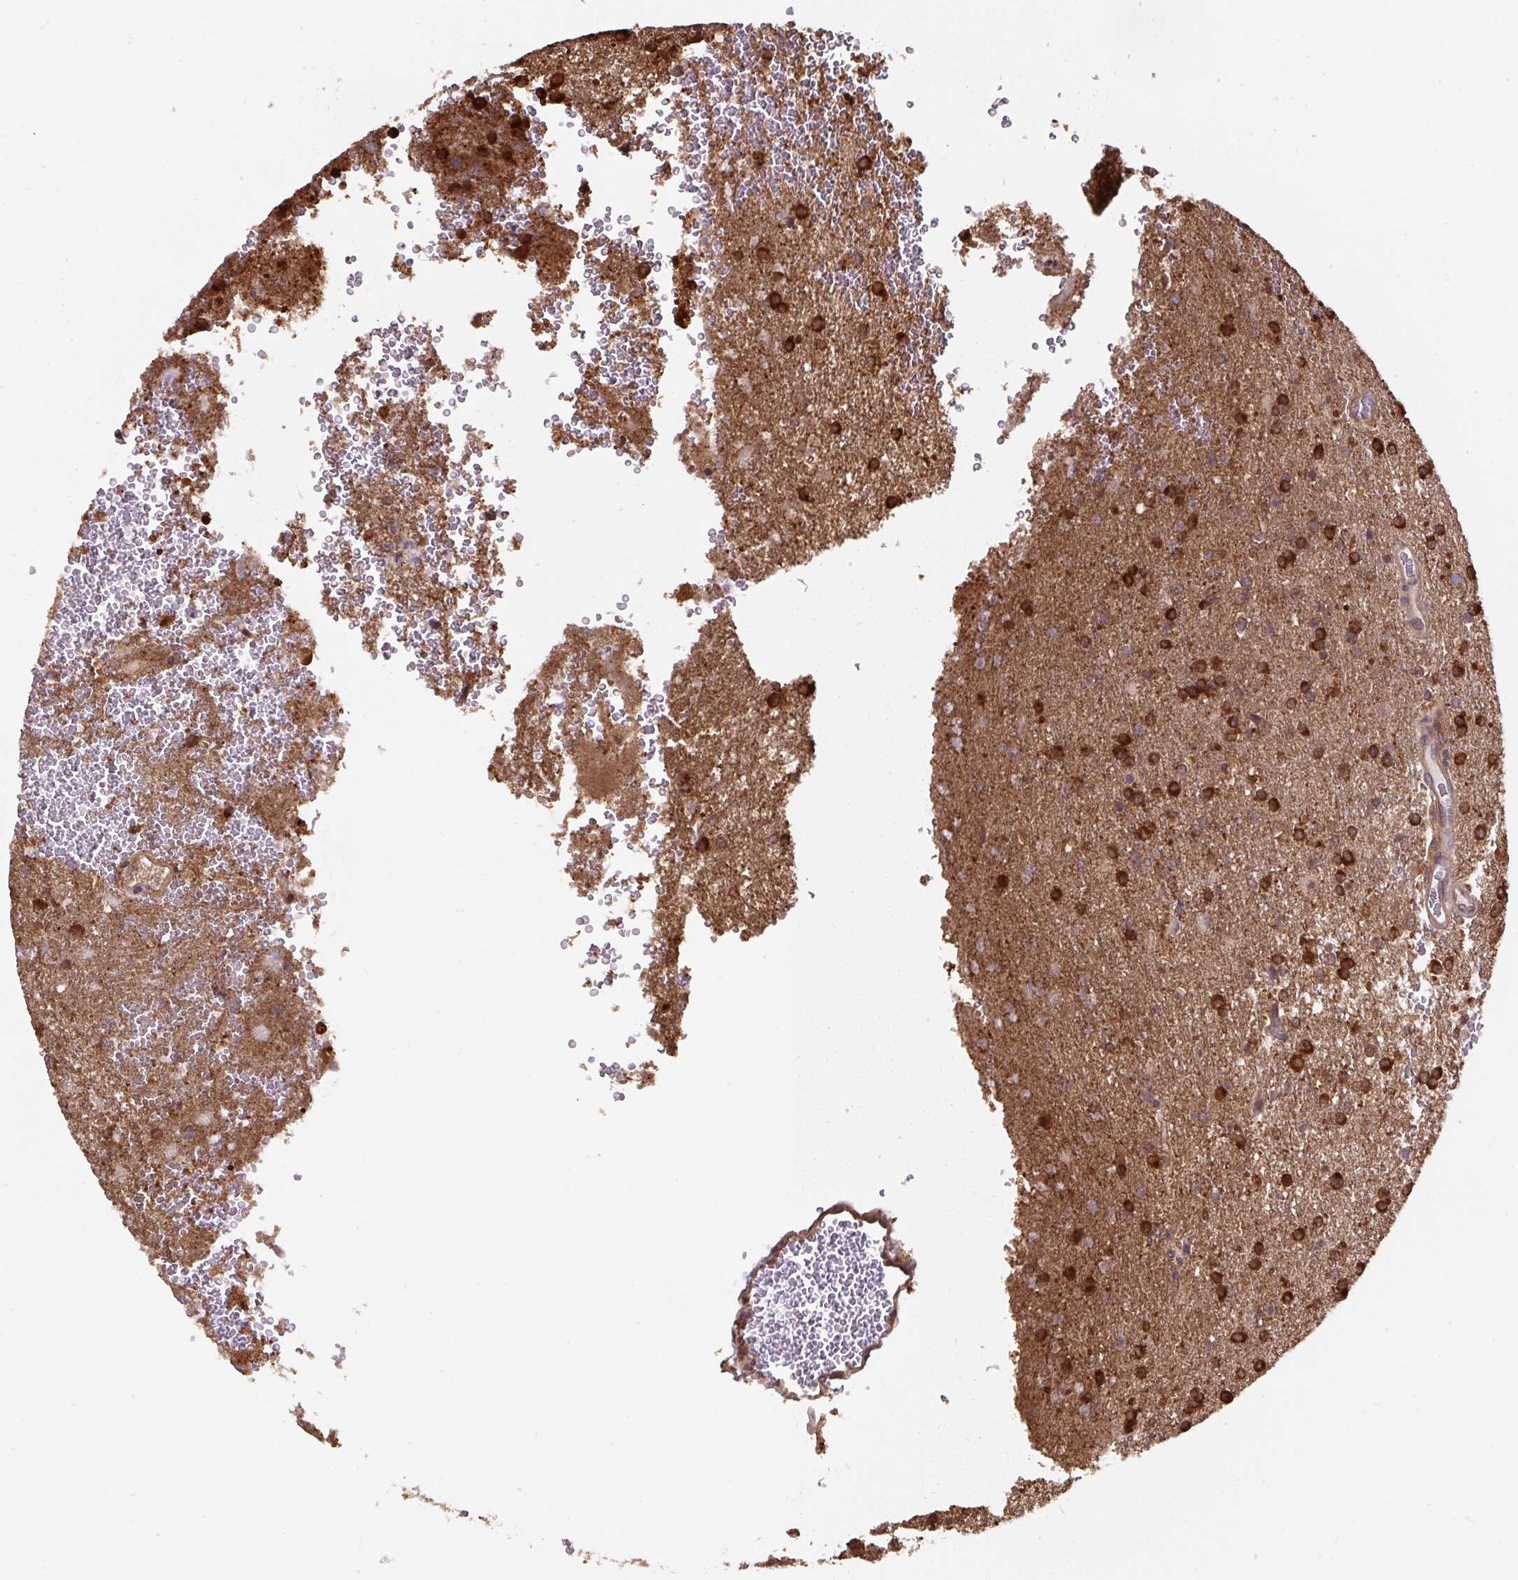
{"staining": {"intensity": "strong", "quantity": ">75%", "location": "cytoplasmic/membranous"}, "tissue": "glioma", "cell_type": "Tumor cells", "image_type": "cancer", "snomed": [{"axis": "morphology", "description": "Glioma, malignant, High grade"}, {"axis": "topography", "description": "Brain"}], "caption": "Tumor cells reveal high levels of strong cytoplasmic/membranous expression in about >75% of cells in glioma. (Stains: DAB (3,3'-diaminobenzidine) in brown, nuclei in blue, Microscopy: brightfield microscopy at high magnification).", "gene": "ST13", "patient": {"sex": "female", "age": 74}}